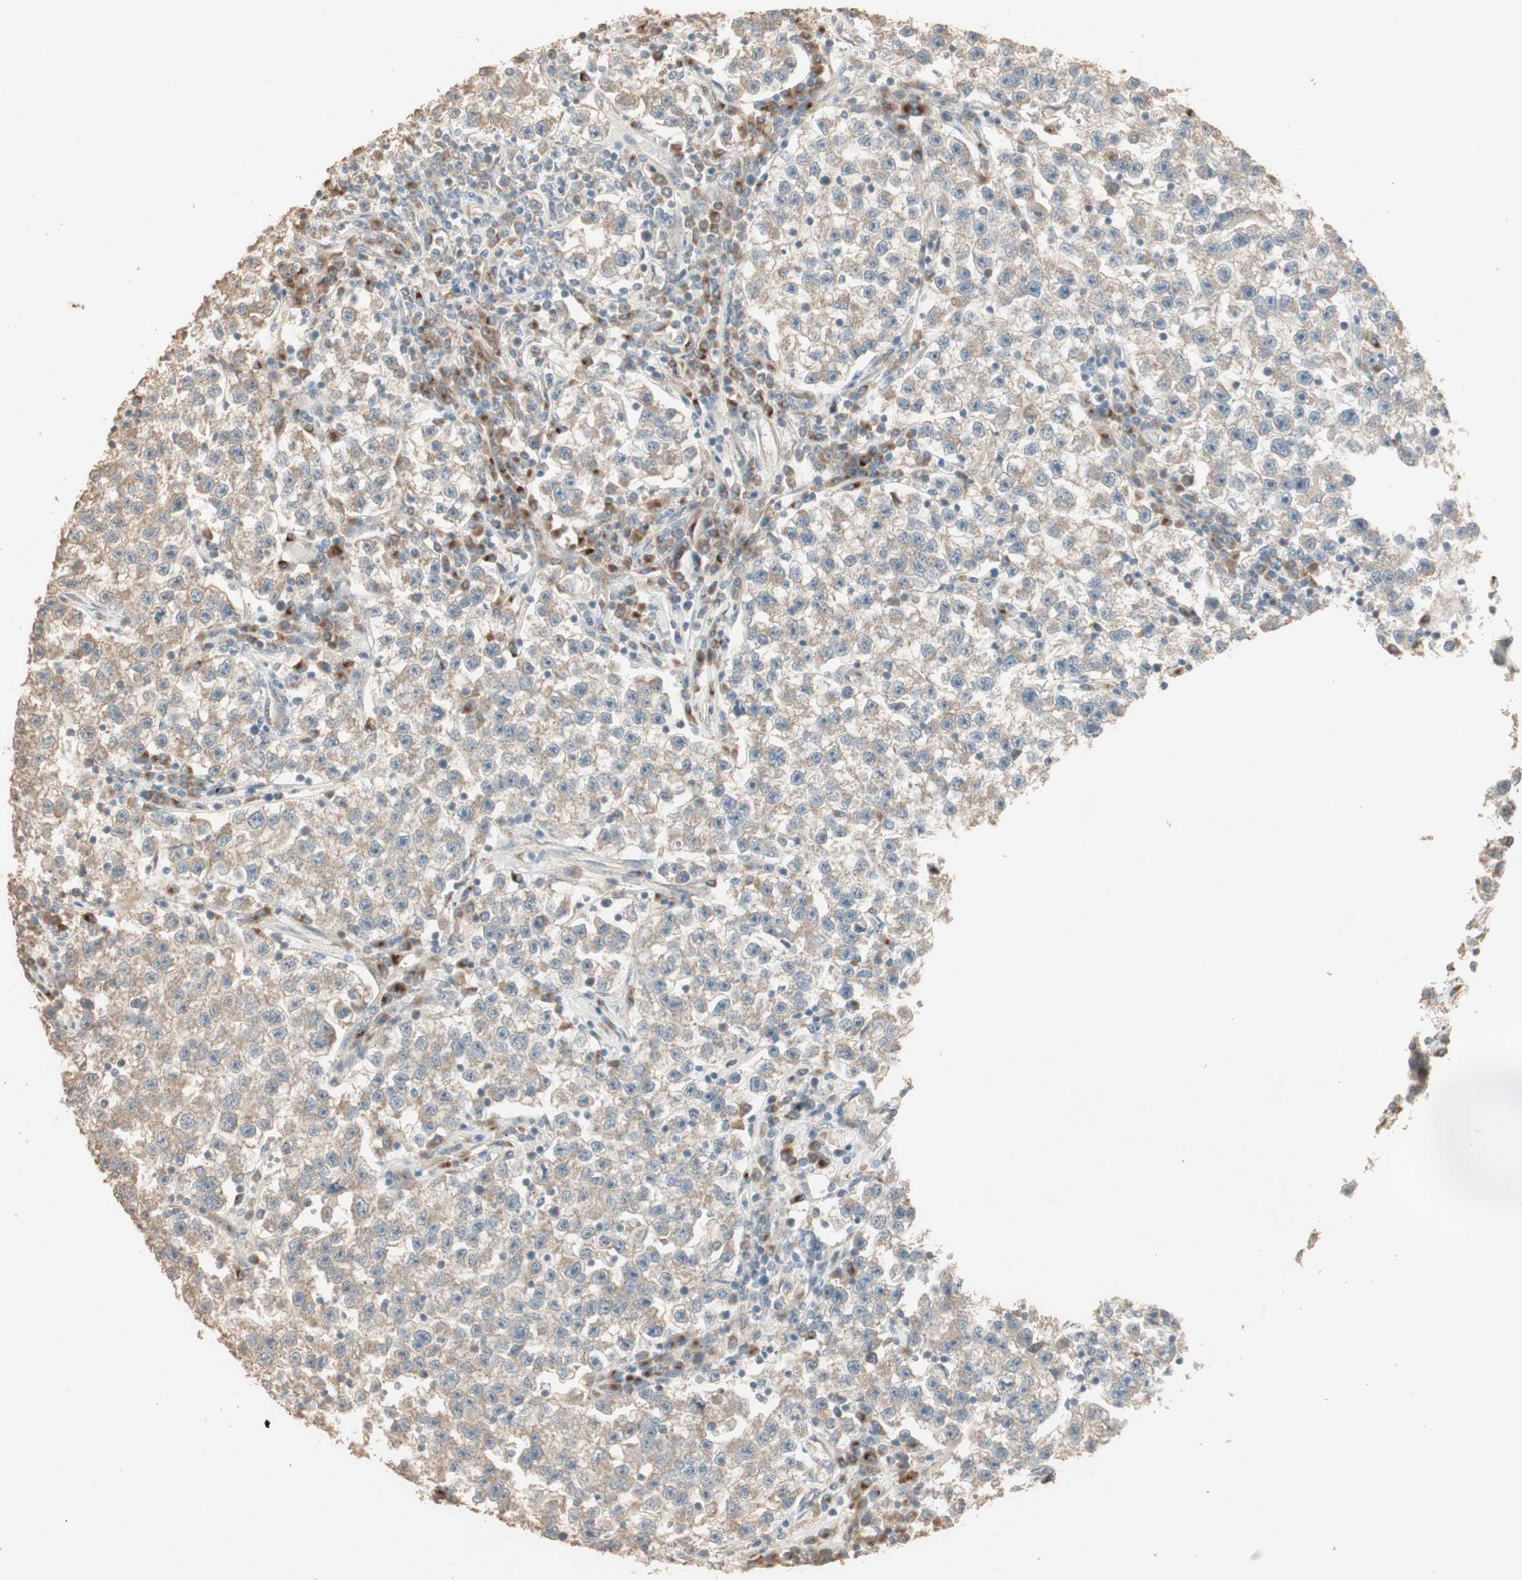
{"staining": {"intensity": "moderate", "quantity": ">75%", "location": "cytoplasmic/membranous"}, "tissue": "testis cancer", "cell_type": "Tumor cells", "image_type": "cancer", "snomed": [{"axis": "morphology", "description": "Seminoma, NOS"}, {"axis": "topography", "description": "Testis"}], "caption": "Human testis seminoma stained with a protein marker exhibits moderate staining in tumor cells.", "gene": "RARRES1", "patient": {"sex": "male", "age": 22}}